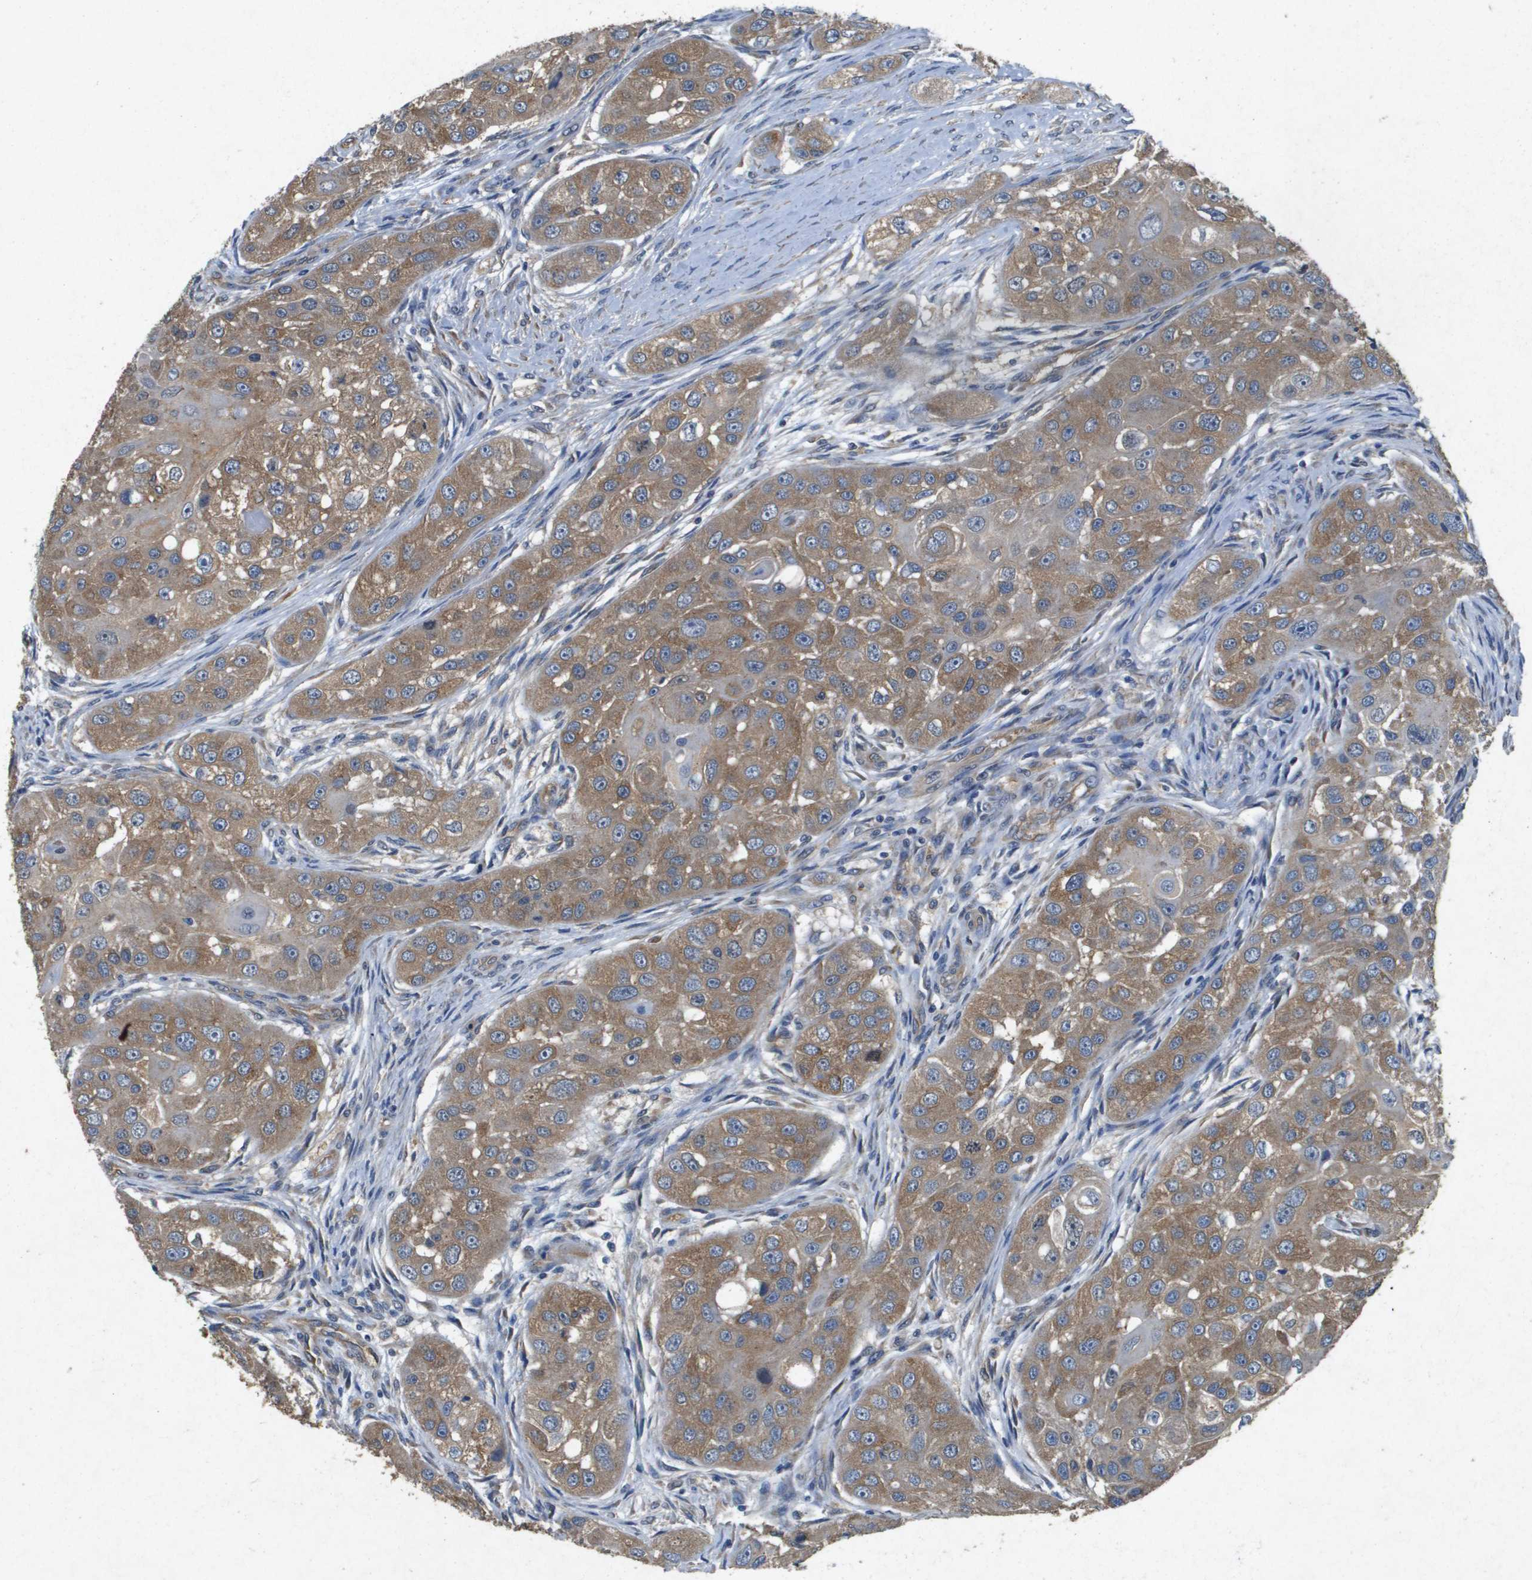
{"staining": {"intensity": "moderate", "quantity": ">75%", "location": "cytoplasmic/membranous"}, "tissue": "head and neck cancer", "cell_type": "Tumor cells", "image_type": "cancer", "snomed": [{"axis": "morphology", "description": "Normal tissue, NOS"}, {"axis": "morphology", "description": "Squamous cell carcinoma, NOS"}, {"axis": "topography", "description": "Skeletal muscle"}, {"axis": "topography", "description": "Head-Neck"}], "caption": "The immunohistochemical stain shows moderate cytoplasmic/membranous positivity in tumor cells of head and neck cancer (squamous cell carcinoma) tissue. Nuclei are stained in blue.", "gene": "PTPRT", "patient": {"sex": "male", "age": 51}}